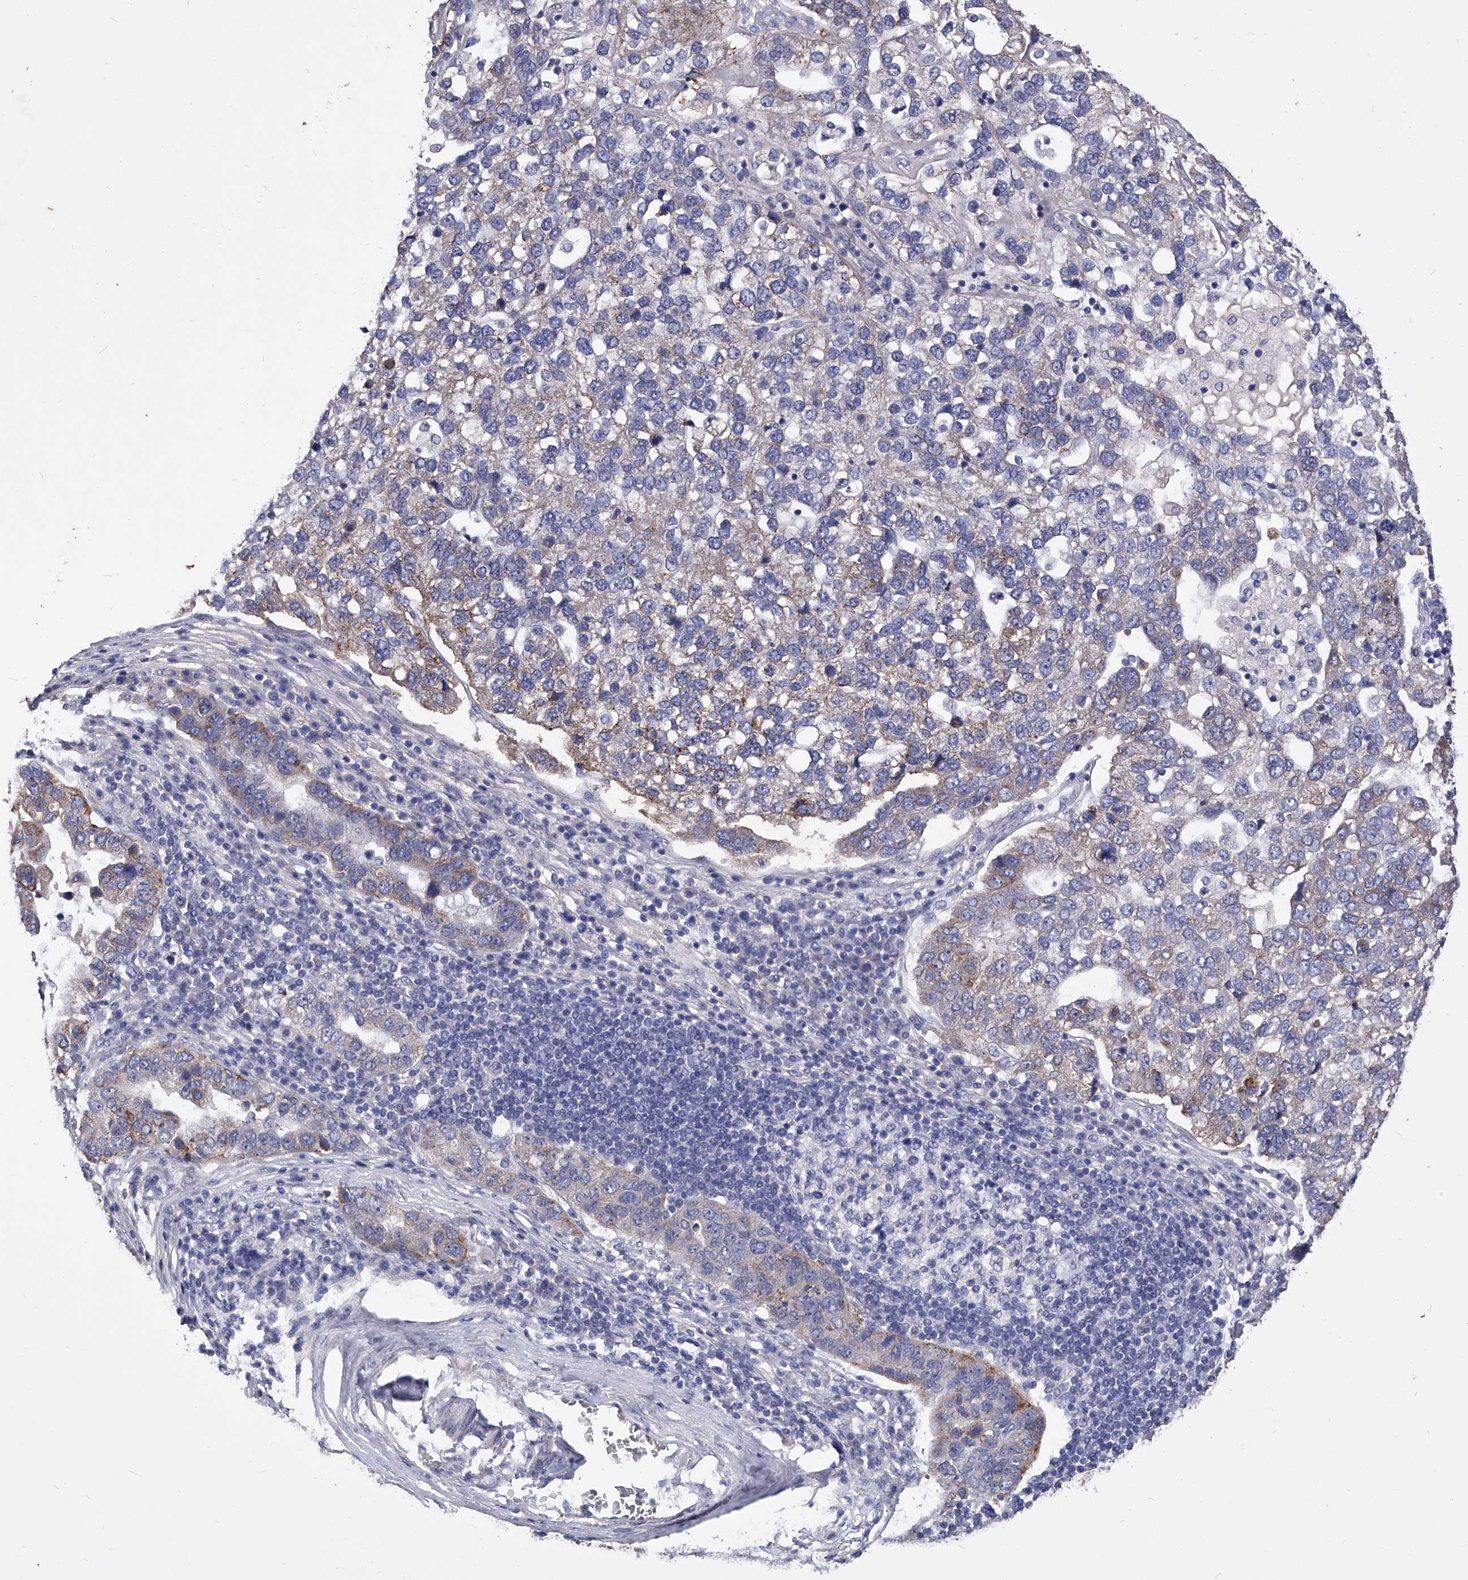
{"staining": {"intensity": "moderate", "quantity": "<25%", "location": "cytoplasmic/membranous"}, "tissue": "pancreatic cancer", "cell_type": "Tumor cells", "image_type": "cancer", "snomed": [{"axis": "morphology", "description": "Adenocarcinoma, NOS"}, {"axis": "topography", "description": "Pancreas"}], "caption": "Tumor cells show low levels of moderate cytoplasmic/membranous staining in approximately <25% of cells in pancreatic cancer (adenocarcinoma).", "gene": "ZNF529", "patient": {"sex": "female", "age": 61}}